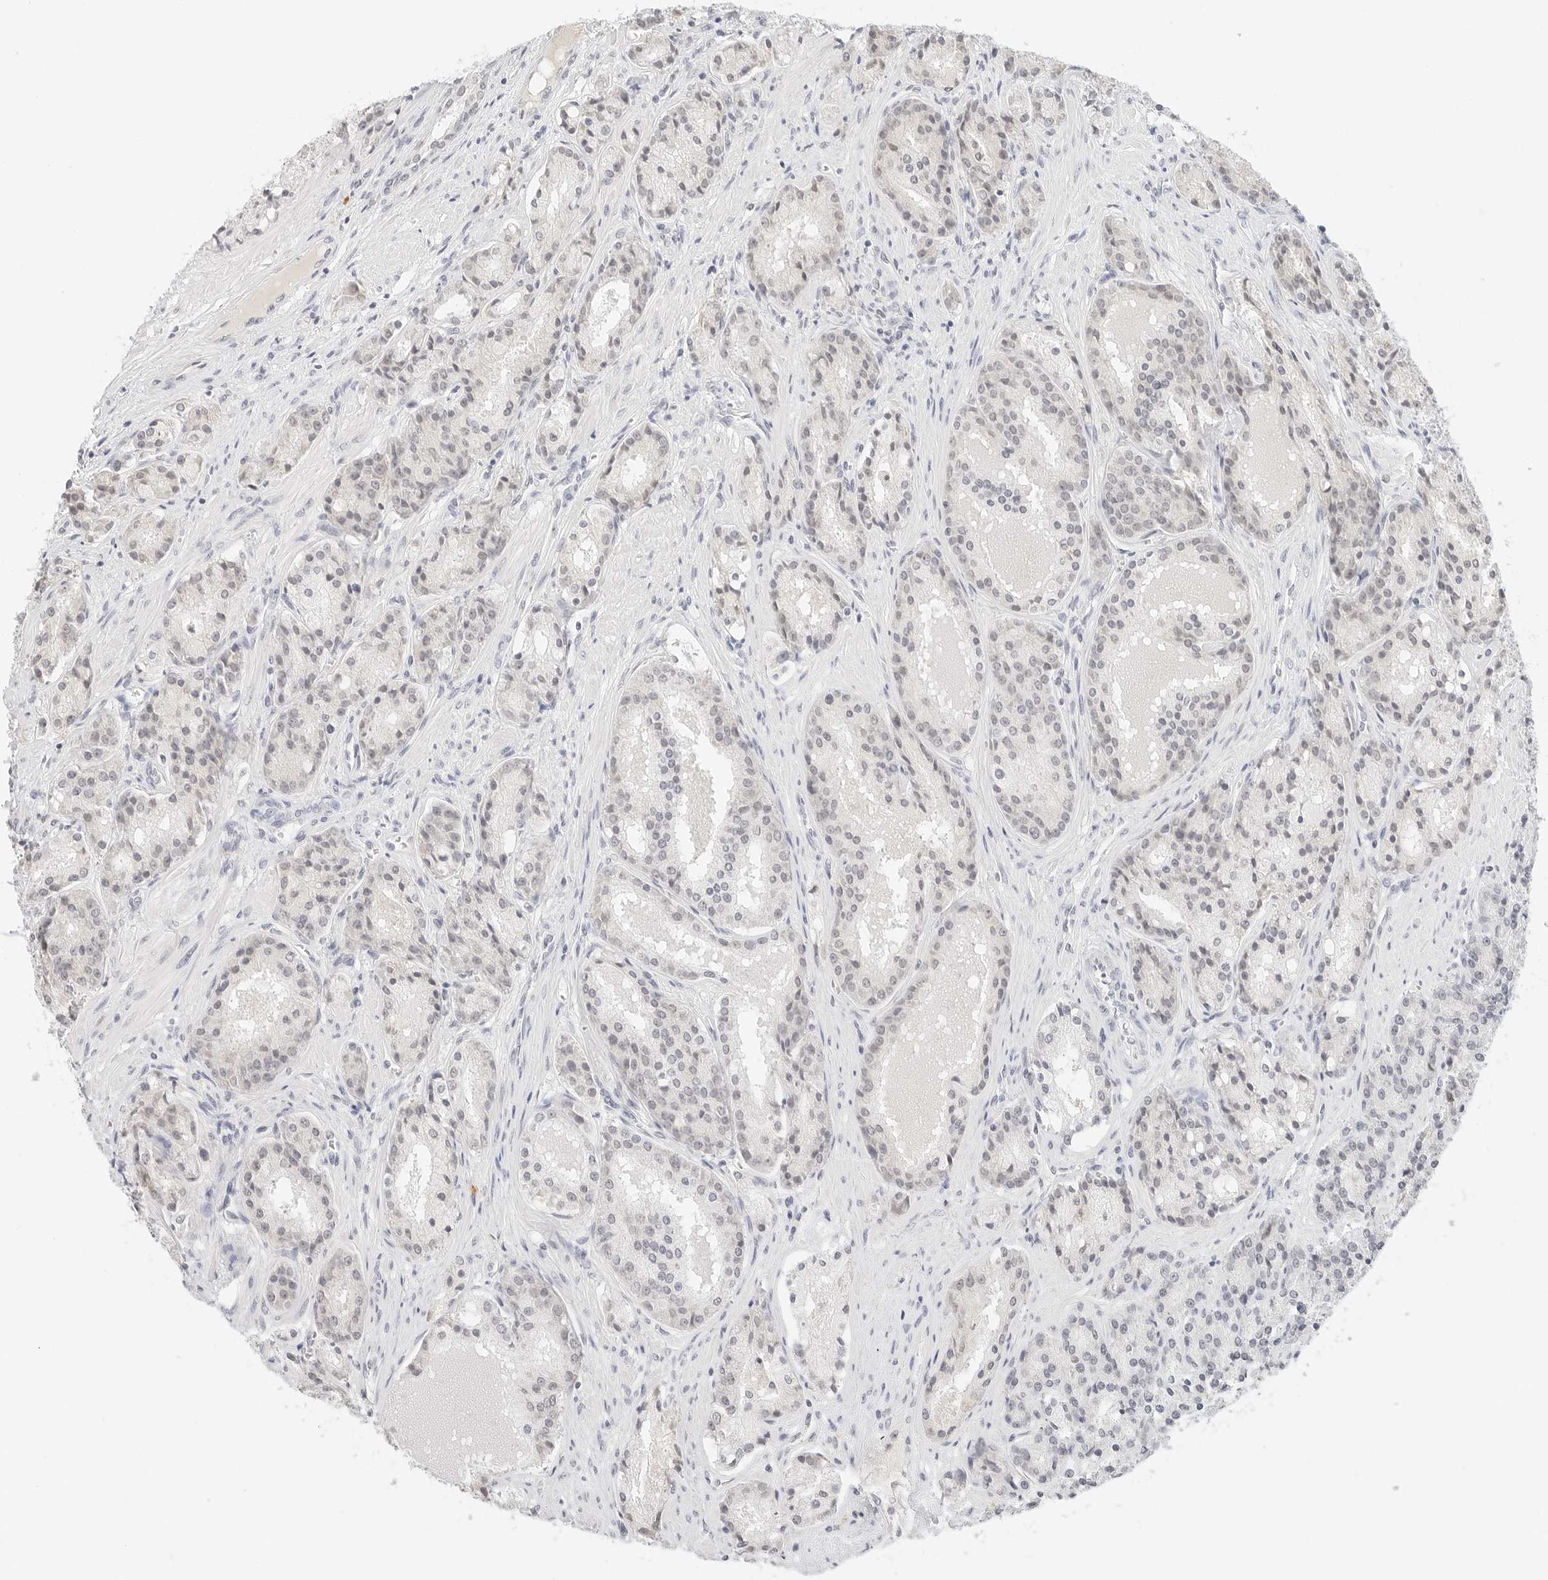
{"staining": {"intensity": "negative", "quantity": "none", "location": "none"}, "tissue": "prostate cancer", "cell_type": "Tumor cells", "image_type": "cancer", "snomed": [{"axis": "morphology", "description": "Adenocarcinoma, High grade"}, {"axis": "topography", "description": "Prostate"}], "caption": "Tumor cells are negative for brown protein staining in high-grade adenocarcinoma (prostate).", "gene": "NEO1", "patient": {"sex": "male", "age": 60}}